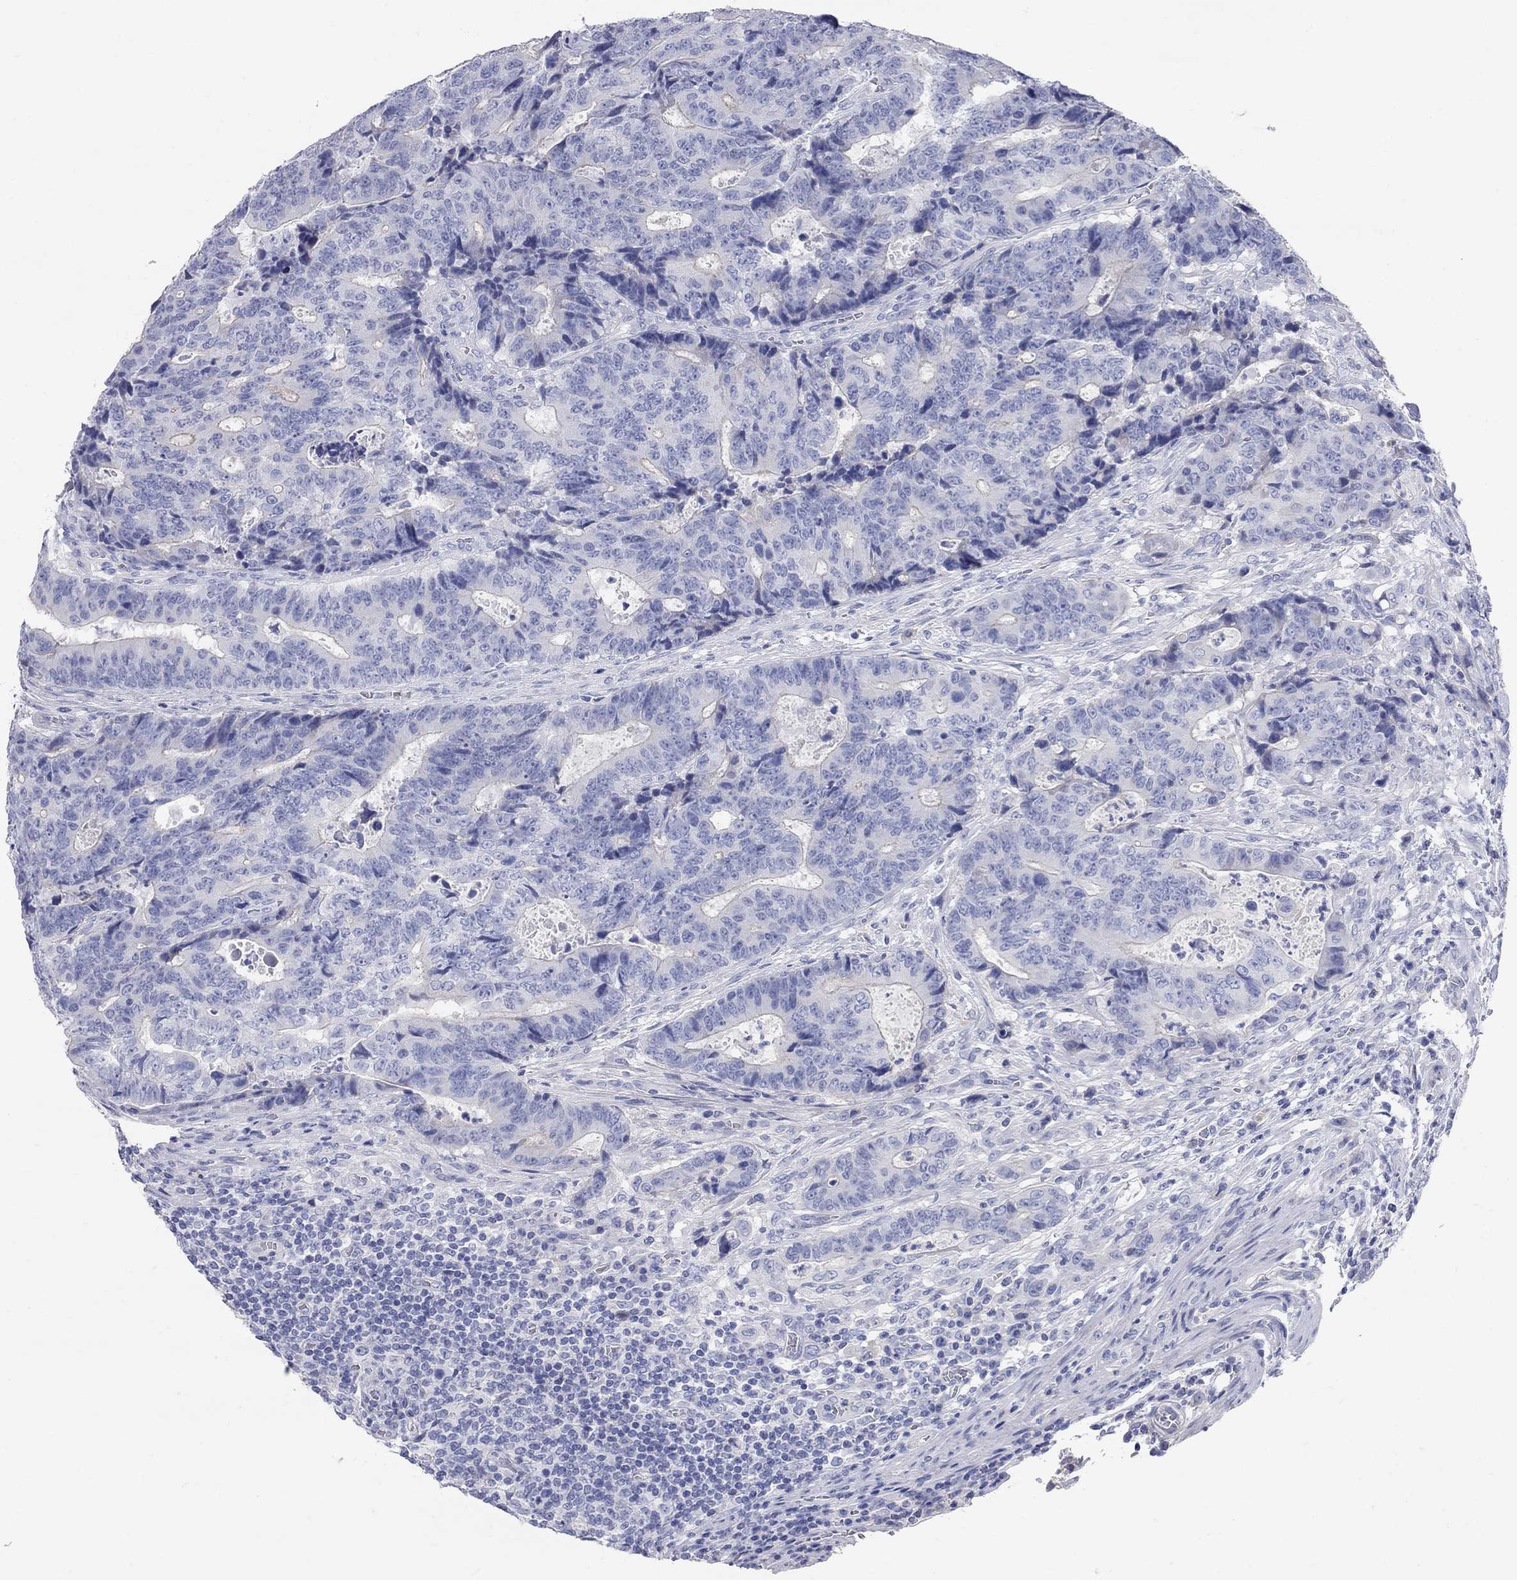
{"staining": {"intensity": "negative", "quantity": "none", "location": "none"}, "tissue": "colorectal cancer", "cell_type": "Tumor cells", "image_type": "cancer", "snomed": [{"axis": "morphology", "description": "Adenocarcinoma, NOS"}, {"axis": "topography", "description": "Colon"}], "caption": "Immunohistochemistry (IHC) of colorectal cancer exhibits no expression in tumor cells.", "gene": "AOX1", "patient": {"sex": "female", "age": 48}}